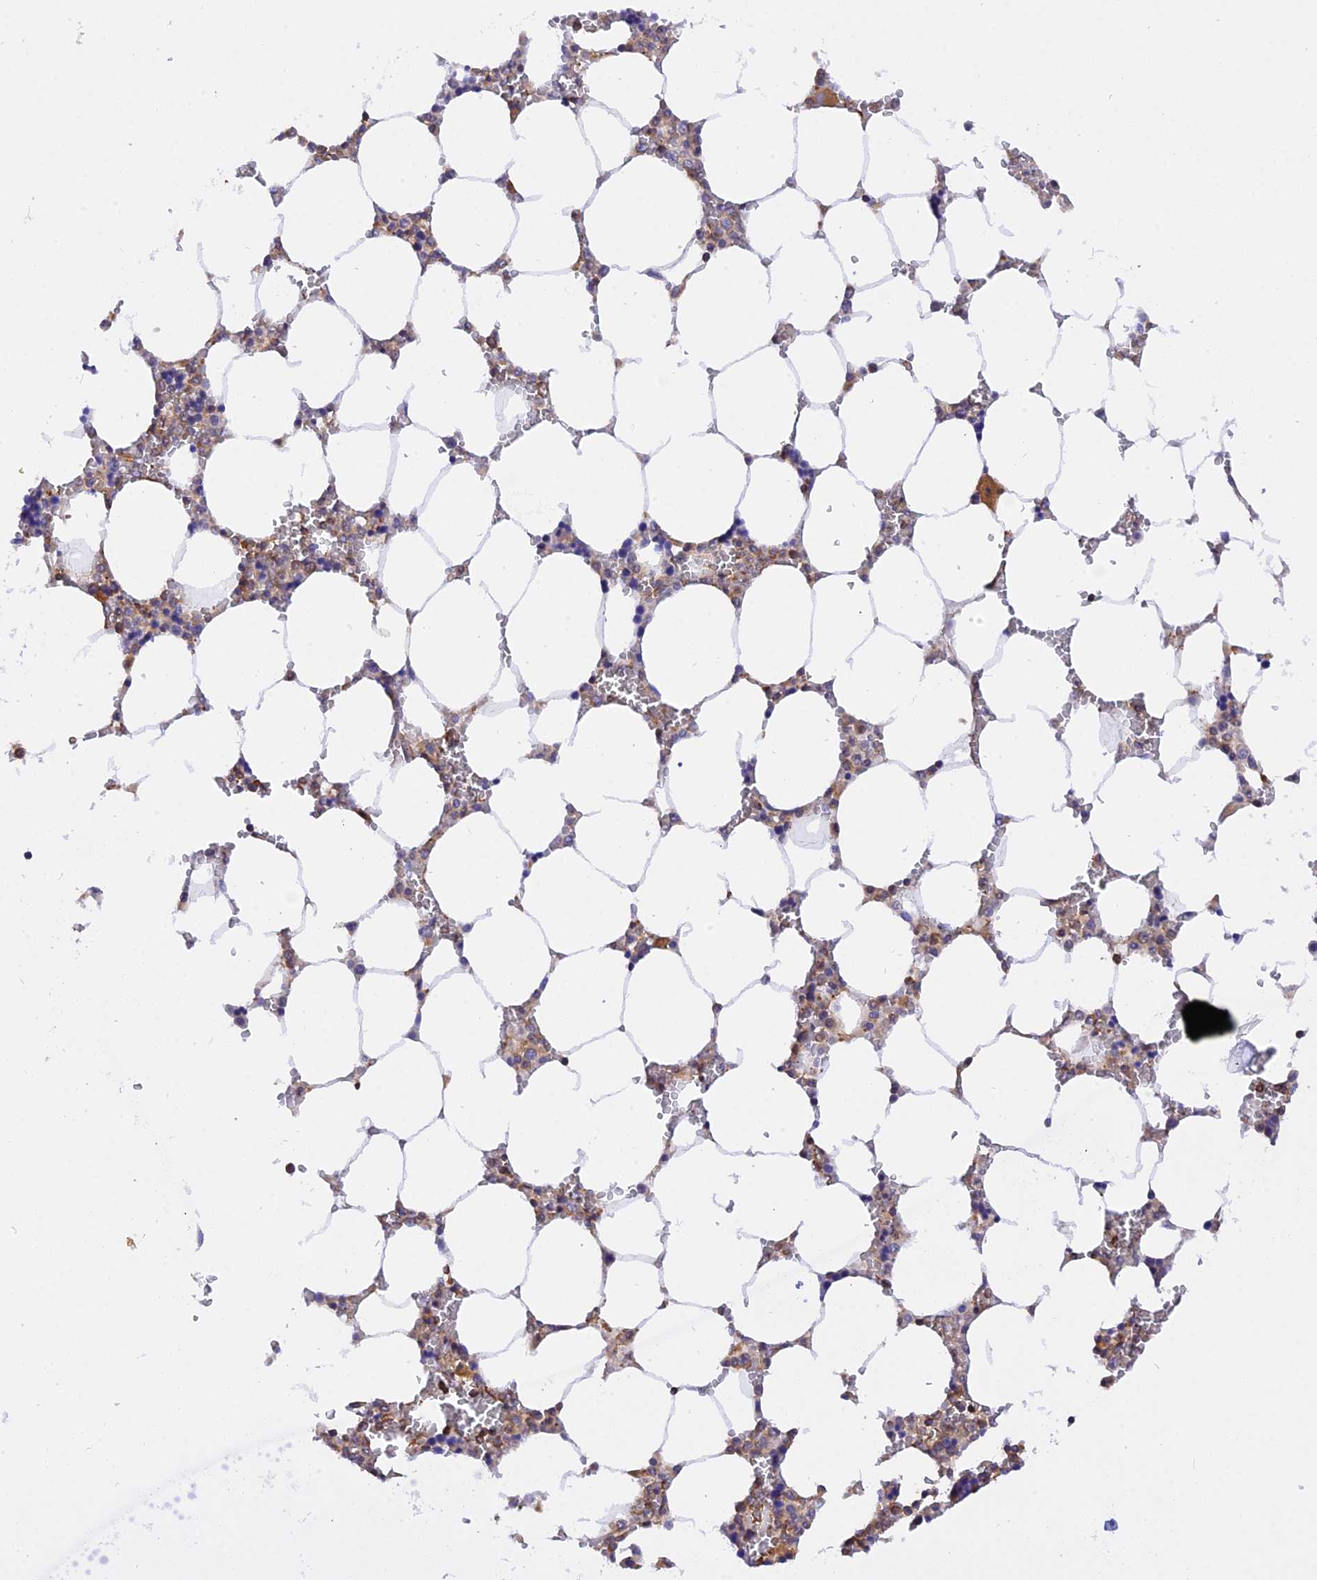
{"staining": {"intensity": "moderate", "quantity": "<25%", "location": "cytoplasmic/membranous"}, "tissue": "bone marrow", "cell_type": "Hematopoietic cells", "image_type": "normal", "snomed": [{"axis": "morphology", "description": "Normal tissue, NOS"}, {"axis": "topography", "description": "Bone marrow"}], "caption": "Benign bone marrow was stained to show a protein in brown. There is low levels of moderate cytoplasmic/membranous positivity in about <25% of hematopoietic cells.", "gene": "C5orf22", "patient": {"sex": "male", "age": 64}}